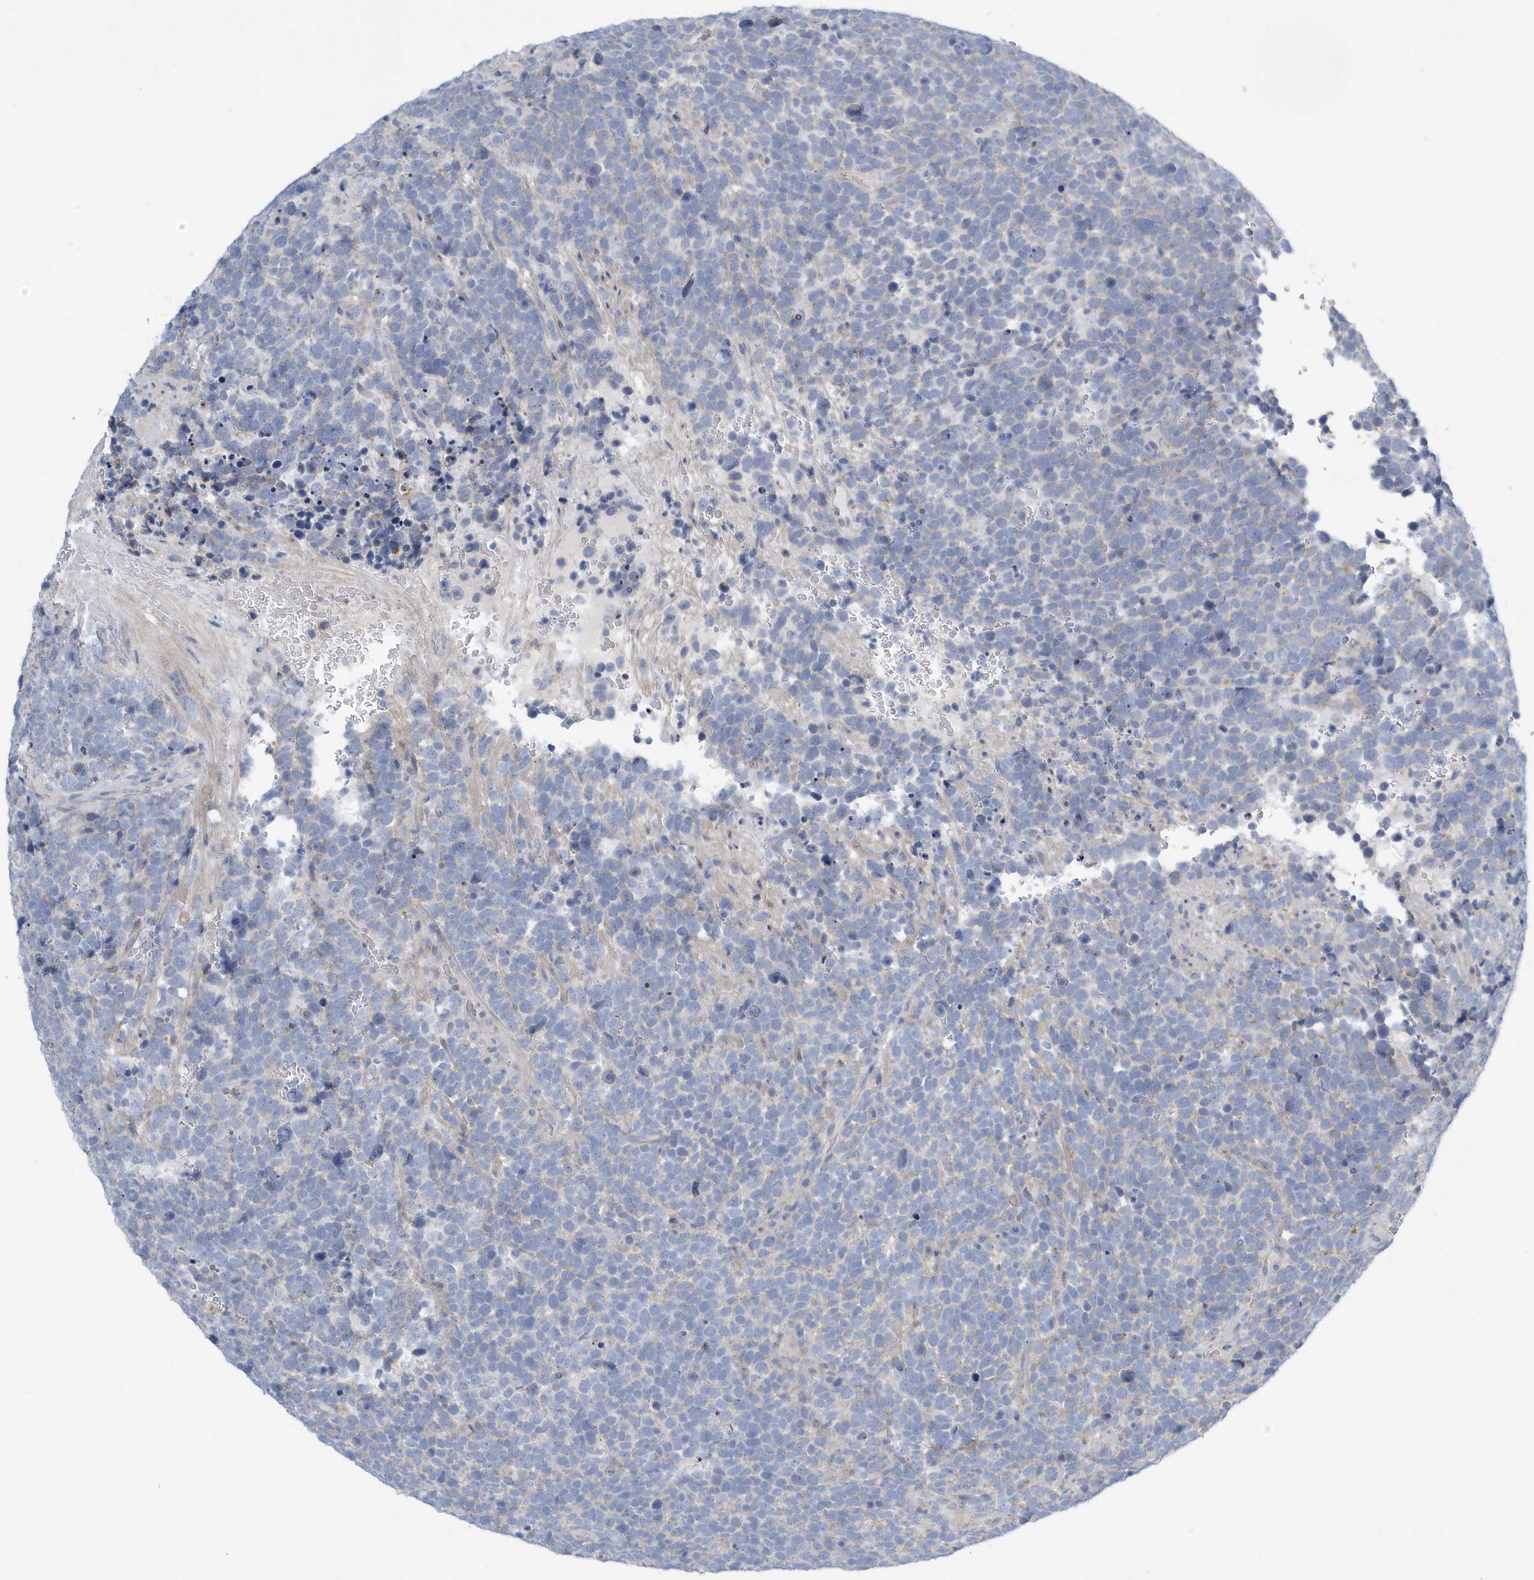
{"staining": {"intensity": "weak", "quantity": "<25%", "location": "cytoplasmic/membranous"}, "tissue": "urothelial cancer", "cell_type": "Tumor cells", "image_type": "cancer", "snomed": [{"axis": "morphology", "description": "Urothelial carcinoma, High grade"}, {"axis": "topography", "description": "Urinary bladder"}], "caption": "Tumor cells are negative for brown protein staining in urothelial cancer.", "gene": "SPATA18", "patient": {"sex": "female", "age": 82}}